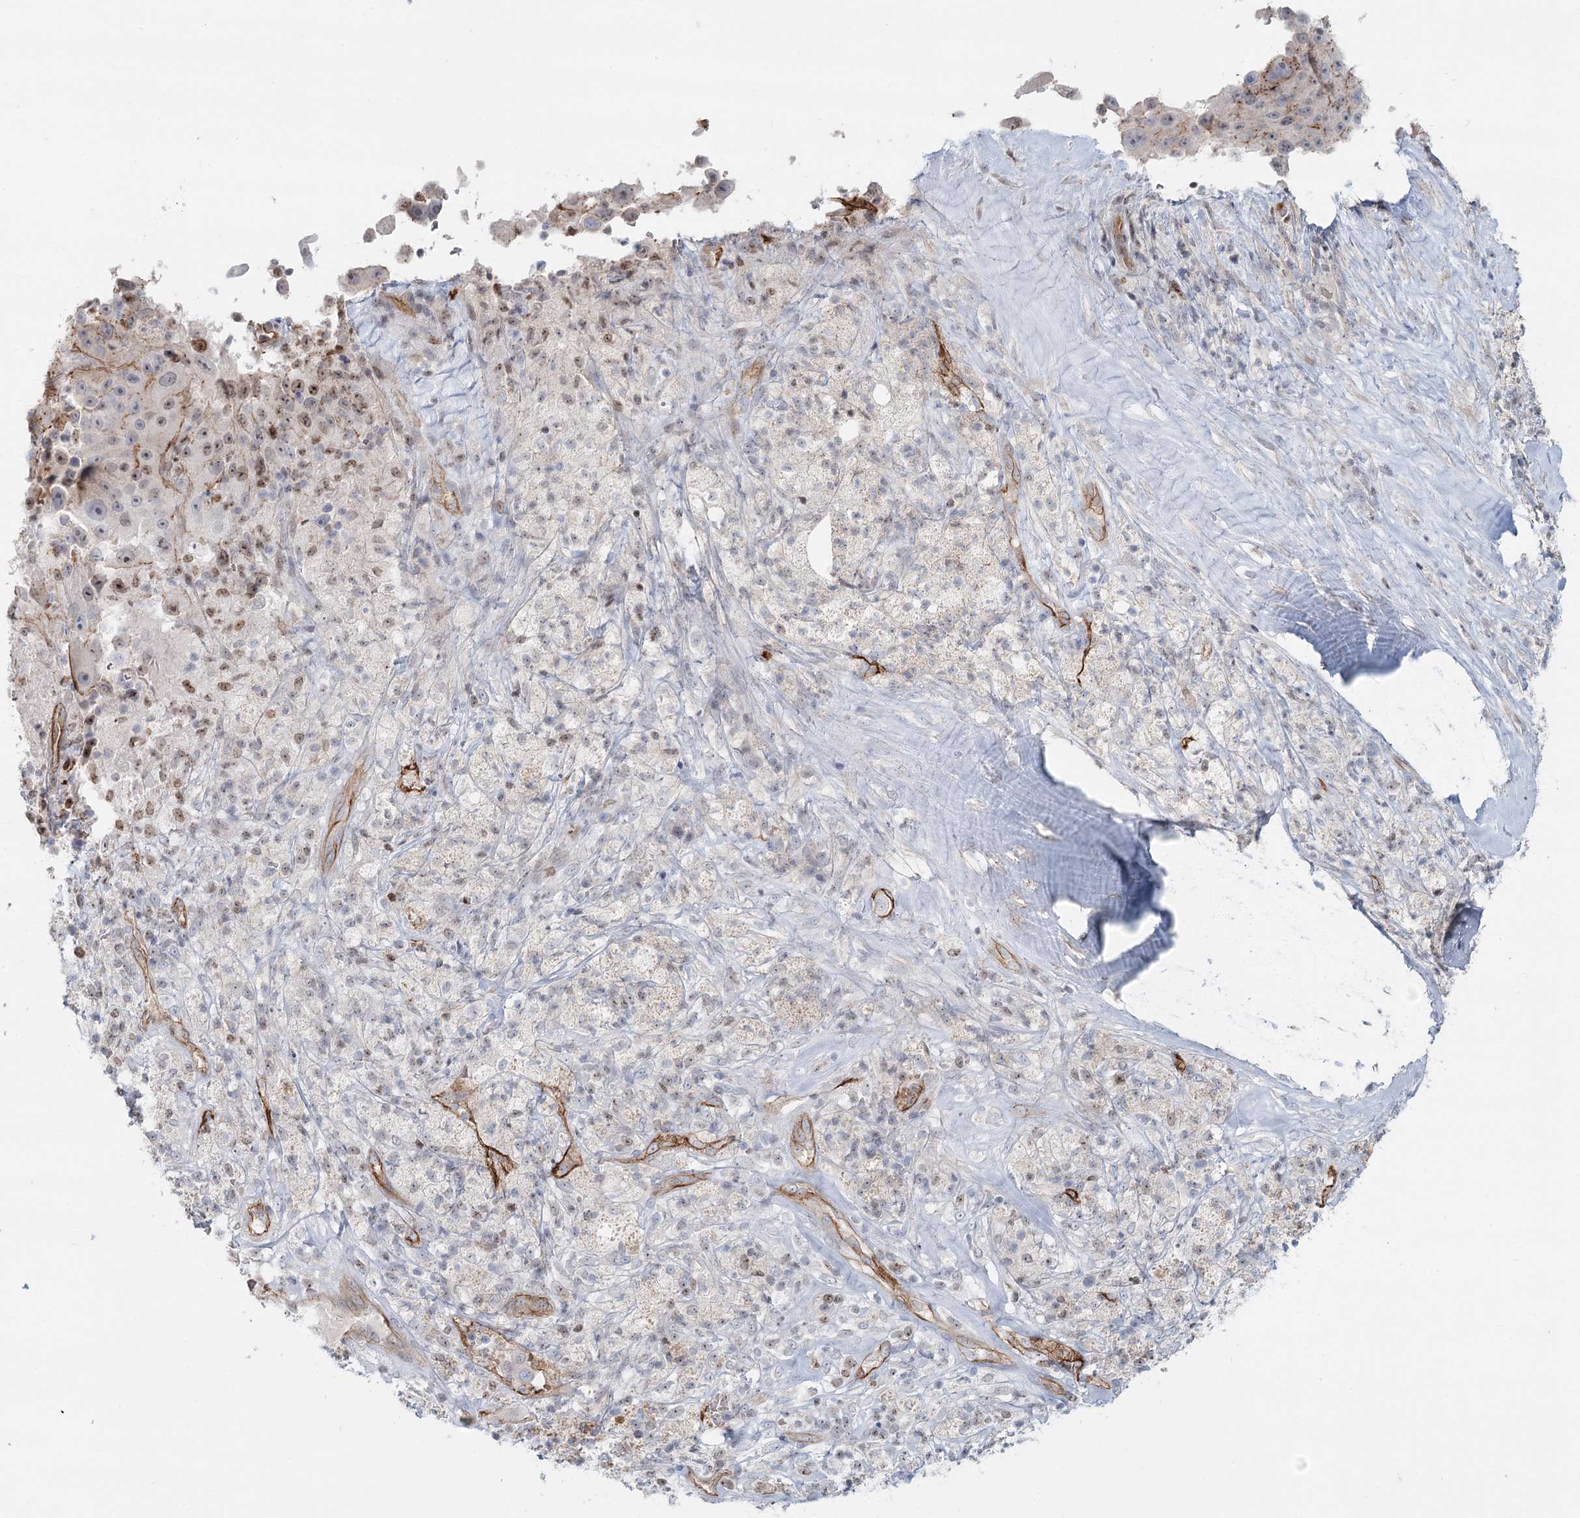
{"staining": {"intensity": "moderate", "quantity": "<25%", "location": "cytoplasmic/membranous,nuclear"}, "tissue": "melanoma", "cell_type": "Tumor cells", "image_type": "cancer", "snomed": [{"axis": "morphology", "description": "Malignant melanoma, Metastatic site"}, {"axis": "topography", "description": "Lymph node"}], "caption": "Brown immunohistochemical staining in human malignant melanoma (metastatic site) reveals moderate cytoplasmic/membranous and nuclear staining in approximately <25% of tumor cells. Ihc stains the protein of interest in brown and the nuclei are stained blue.", "gene": "ZFYVE28", "patient": {"sex": "male", "age": 62}}